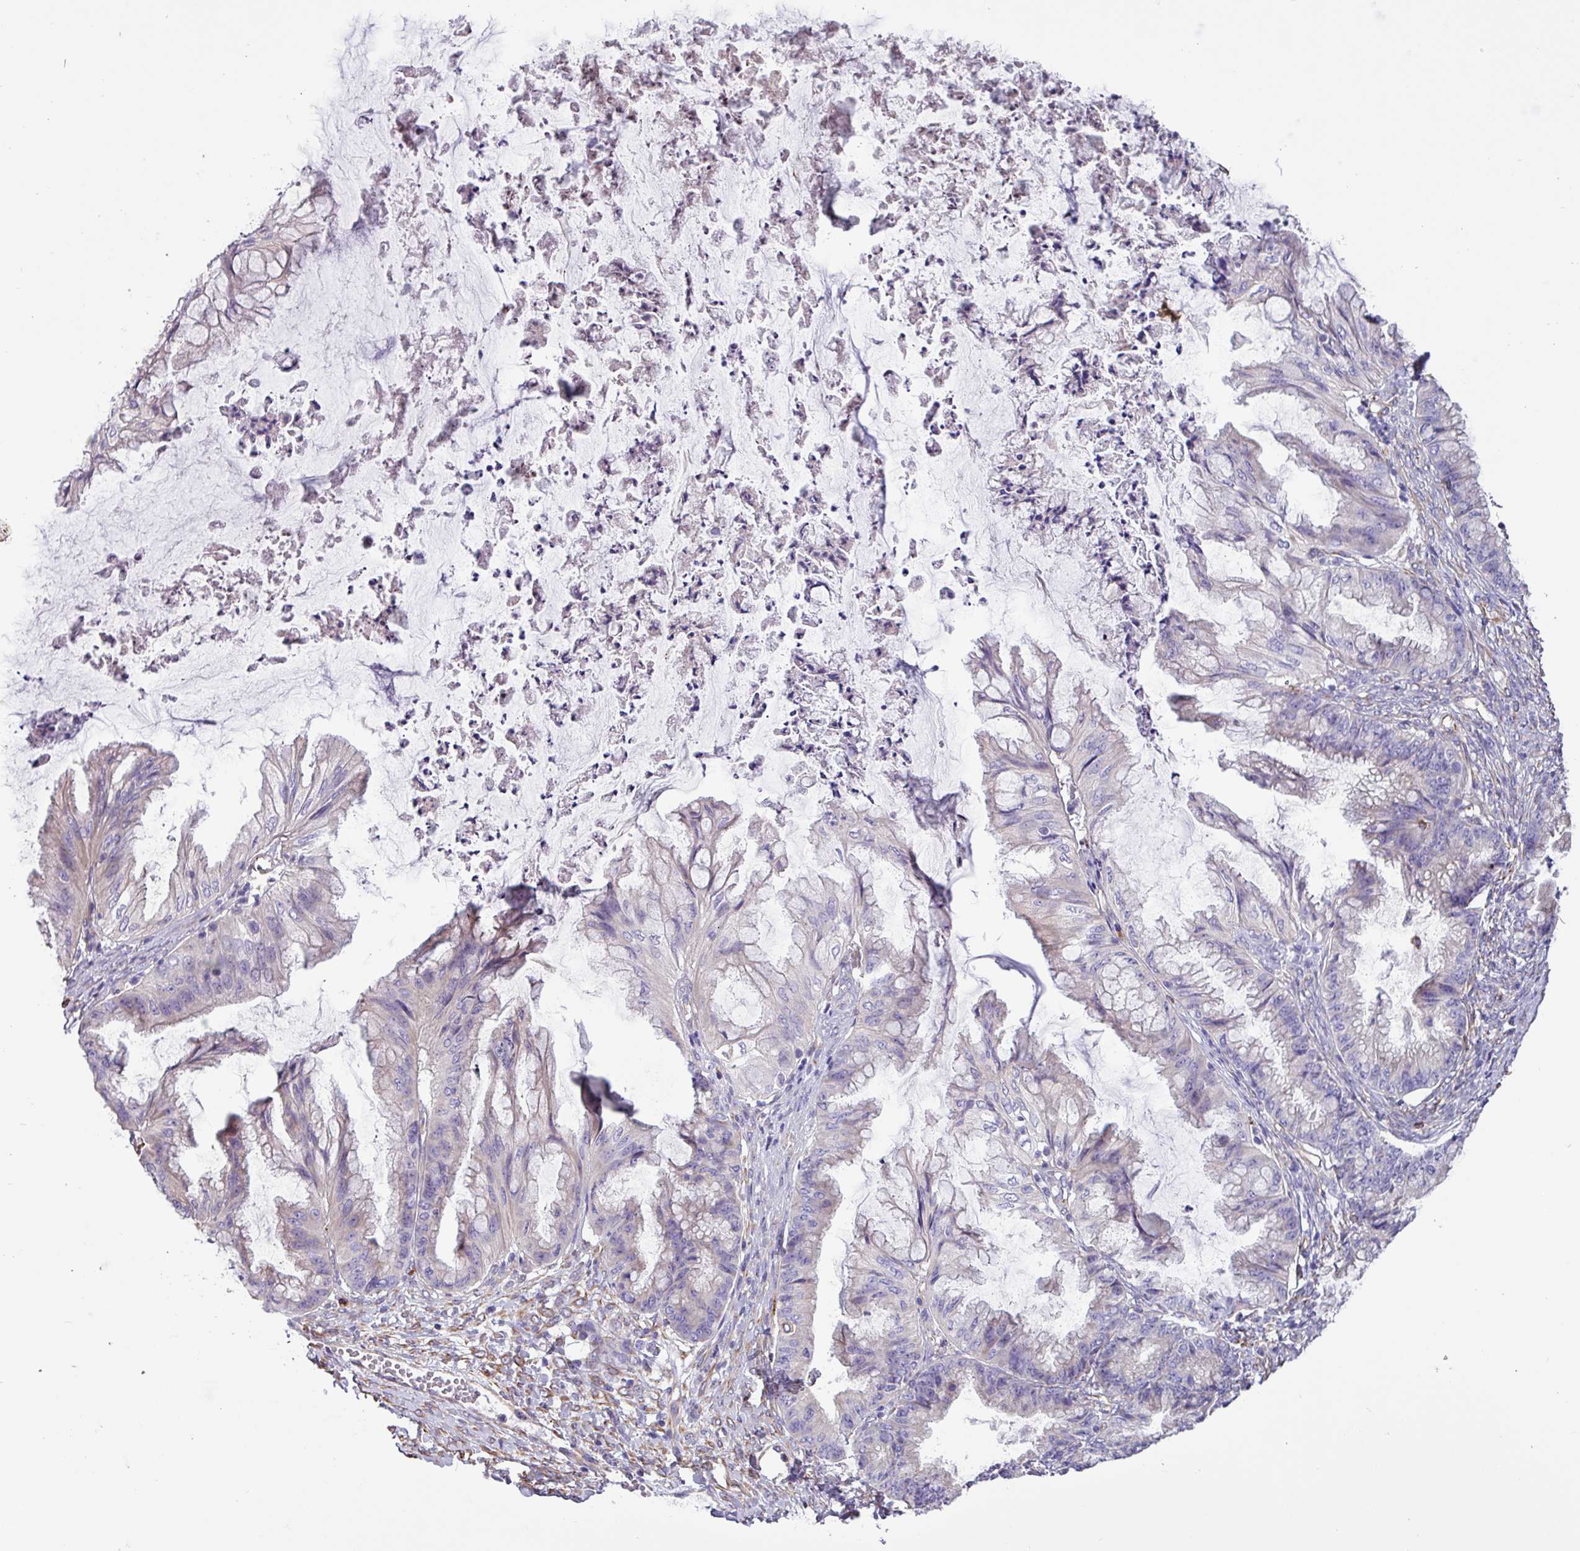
{"staining": {"intensity": "negative", "quantity": "none", "location": "none"}, "tissue": "ovarian cancer", "cell_type": "Tumor cells", "image_type": "cancer", "snomed": [{"axis": "morphology", "description": "Cystadenocarcinoma, mucinous, NOS"}, {"axis": "topography", "description": "Ovary"}], "caption": "A micrograph of human ovarian cancer is negative for staining in tumor cells. The staining was performed using DAB to visualize the protein expression in brown, while the nuclei were stained in blue with hematoxylin (Magnification: 20x).", "gene": "MRM2", "patient": {"sex": "female", "age": 35}}